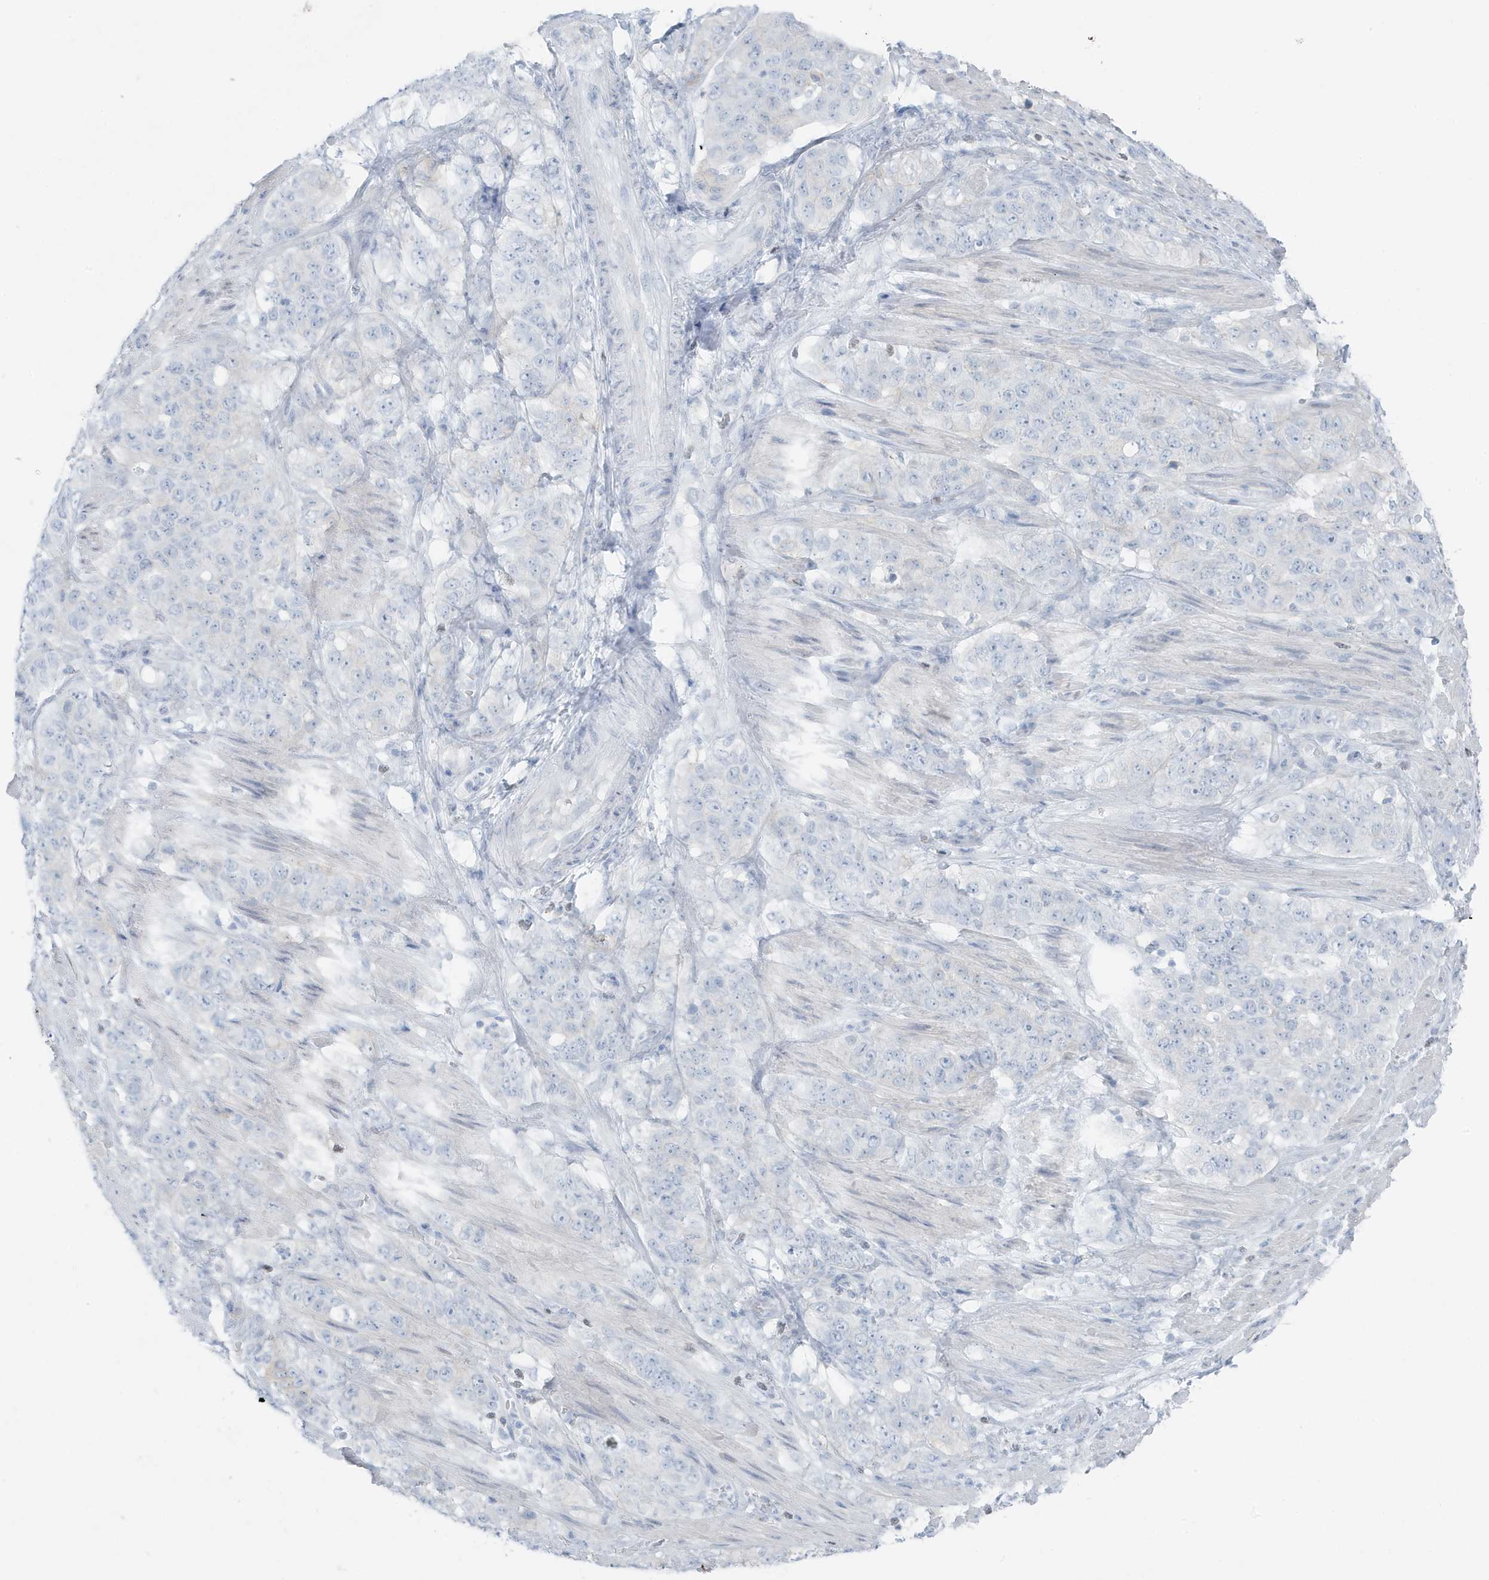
{"staining": {"intensity": "negative", "quantity": "none", "location": "none"}, "tissue": "stomach cancer", "cell_type": "Tumor cells", "image_type": "cancer", "snomed": [{"axis": "morphology", "description": "Adenocarcinoma, NOS"}, {"axis": "topography", "description": "Stomach"}], "caption": "IHC micrograph of neoplastic tissue: stomach cancer (adenocarcinoma) stained with DAB exhibits no significant protein staining in tumor cells.", "gene": "ZFP64", "patient": {"sex": "male", "age": 48}}